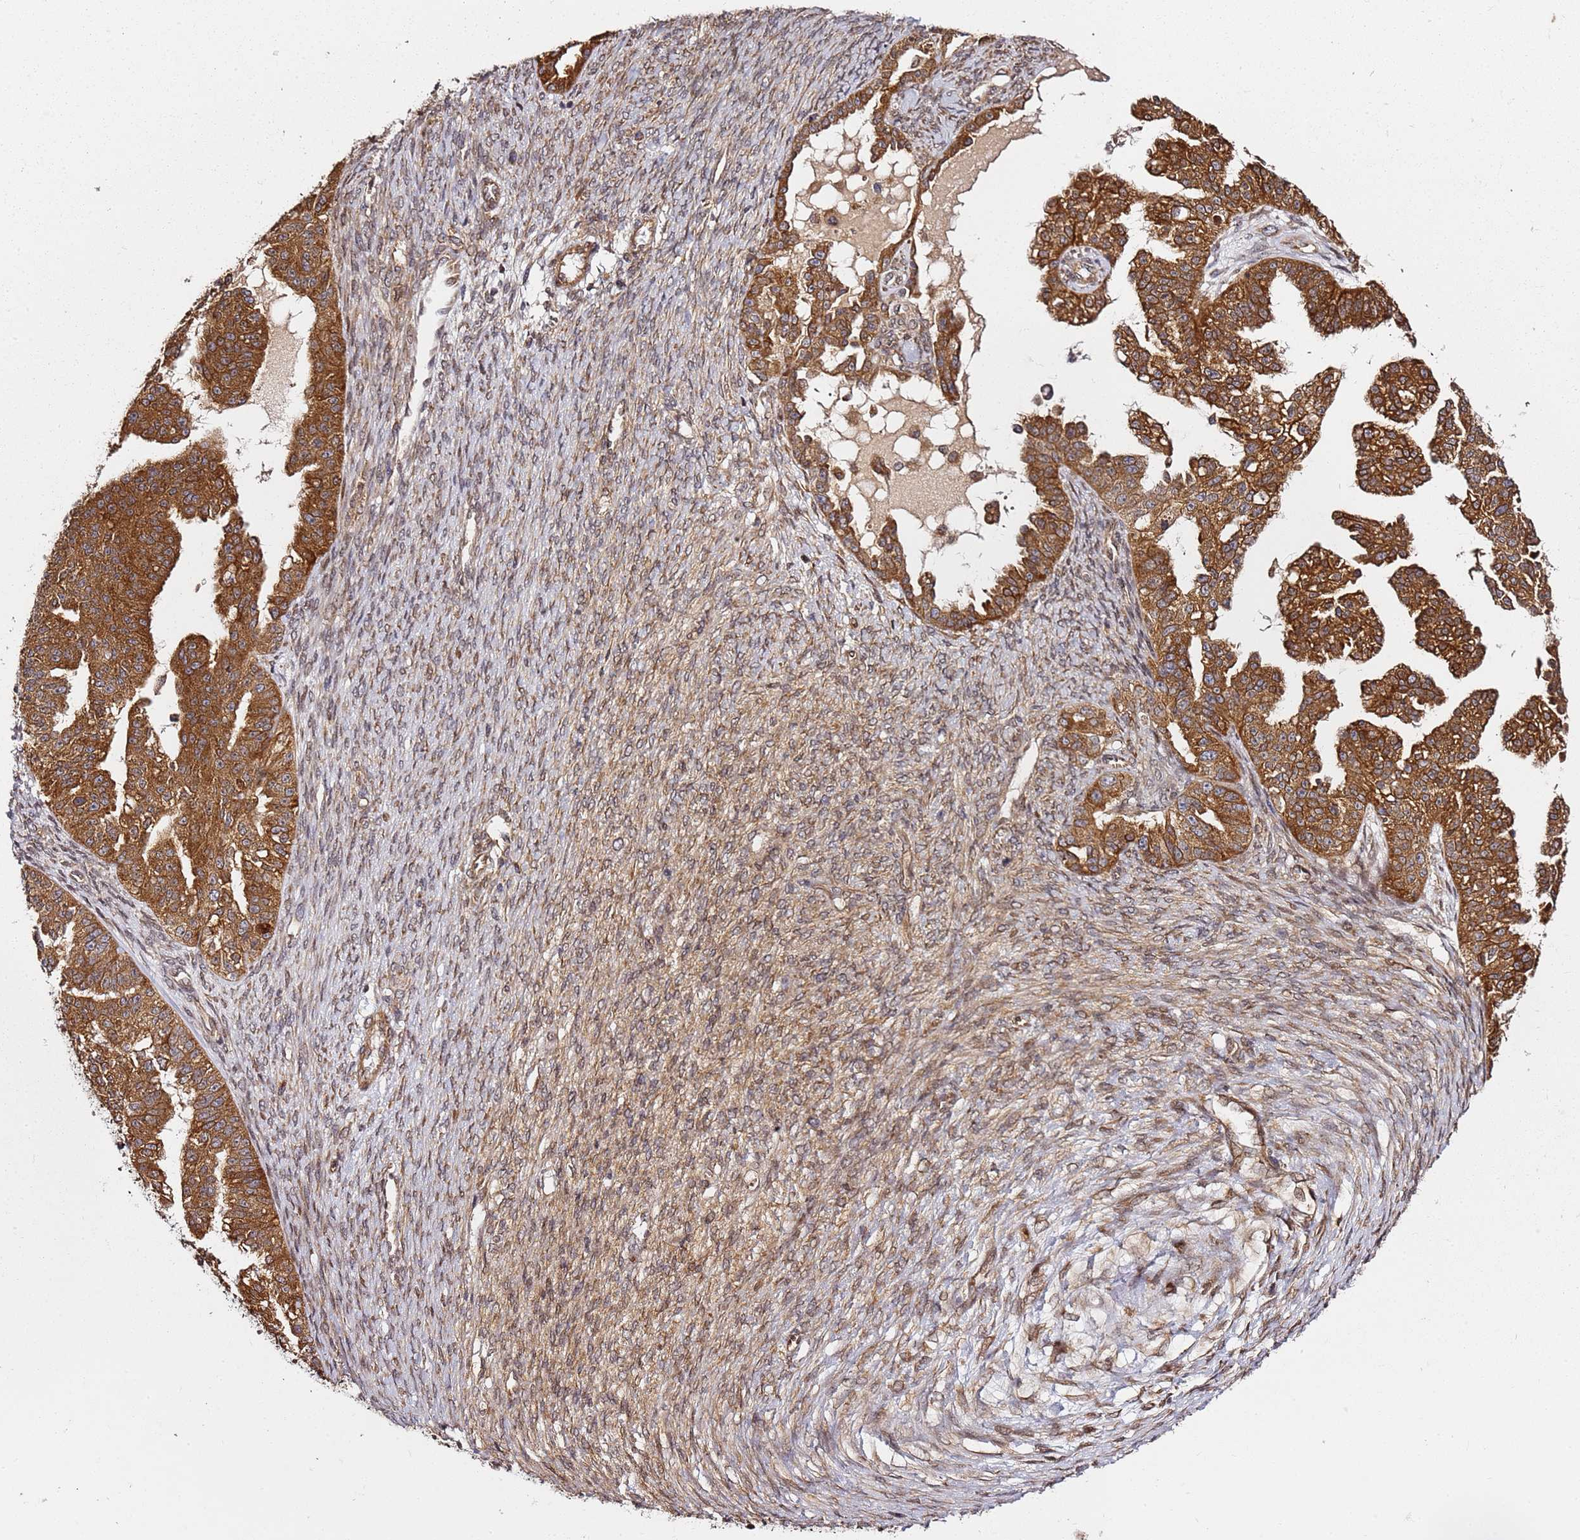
{"staining": {"intensity": "strong", "quantity": ">75%", "location": "cytoplasmic/membranous"}, "tissue": "ovarian cancer", "cell_type": "Tumor cells", "image_type": "cancer", "snomed": [{"axis": "morphology", "description": "Cystadenocarcinoma, serous, NOS"}, {"axis": "topography", "description": "Ovary"}], "caption": "Approximately >75% of tumor cells in ovarian cancer display strong cytoplasmic/membranous protein positivity as visualized by brown immunohistochemical staining.", "gene": "PRKAB2", "patient": {"sex": "female", "age": 58}}